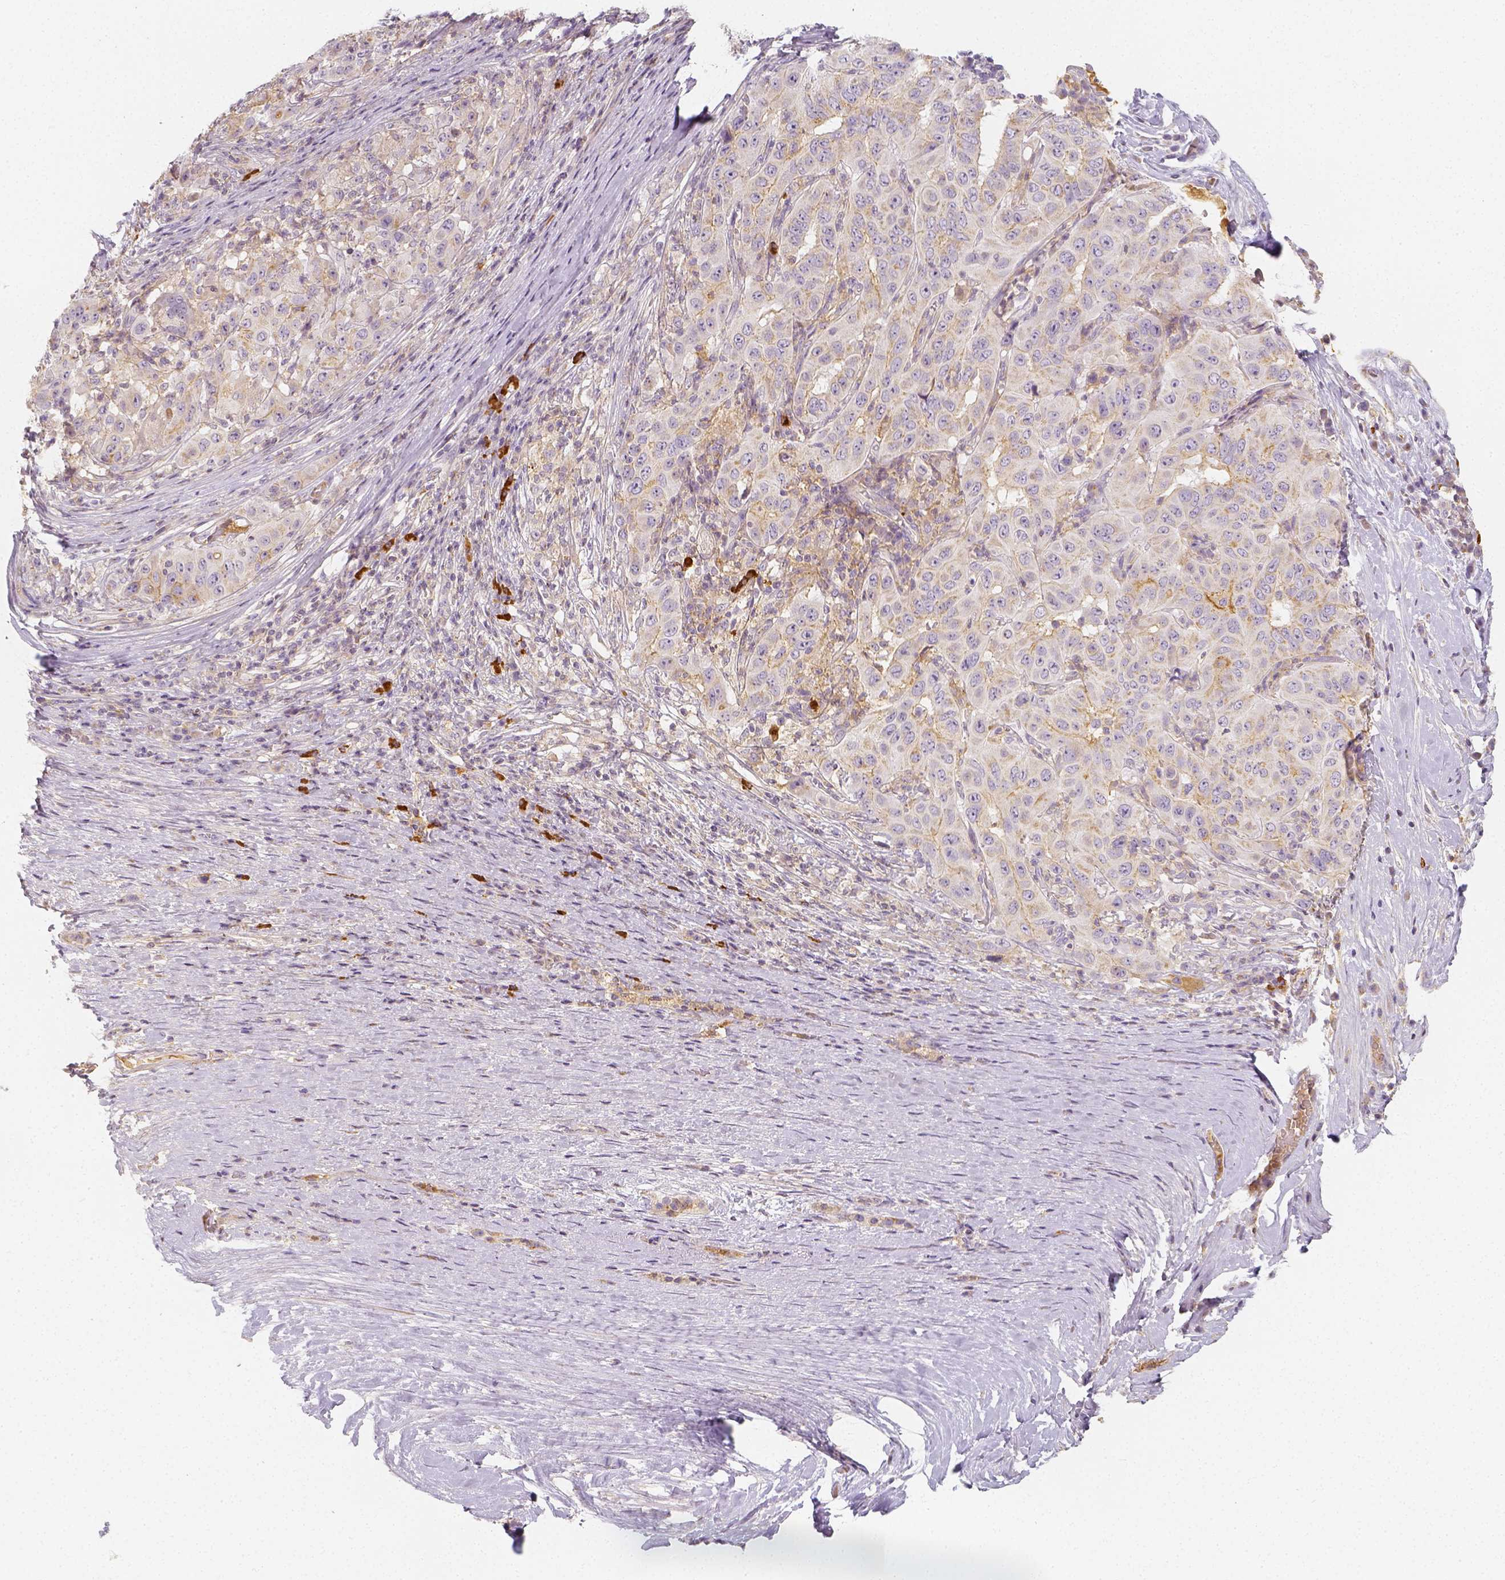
{"staining": {"intensity": "moderate", "quantity": "<25%", "location": "cytoplasmic/membranous"}, "tissue": "pancreatic cancer", "cell_type": "Tumor cells", "image_type": "cancer", "snomed": [{"axis": "morphology", "description": "Adenocarcinoma, NOS"}, {"axis": "topography", "description": "Pancreas"}], "caption": "IHC photomicrograph of neoplastic tissue: pancreatic cancer (adenocarcinoma) stained using immunohistochemistry demonstrates low levels of moderate protein expression localized specifically in the cytoplasmic/membranous of tumor cells, appearing as a cytoplasmic/membranous brown color.", "gene": "PTPRJ", "patient": {"sex": "male", "age": 63}}